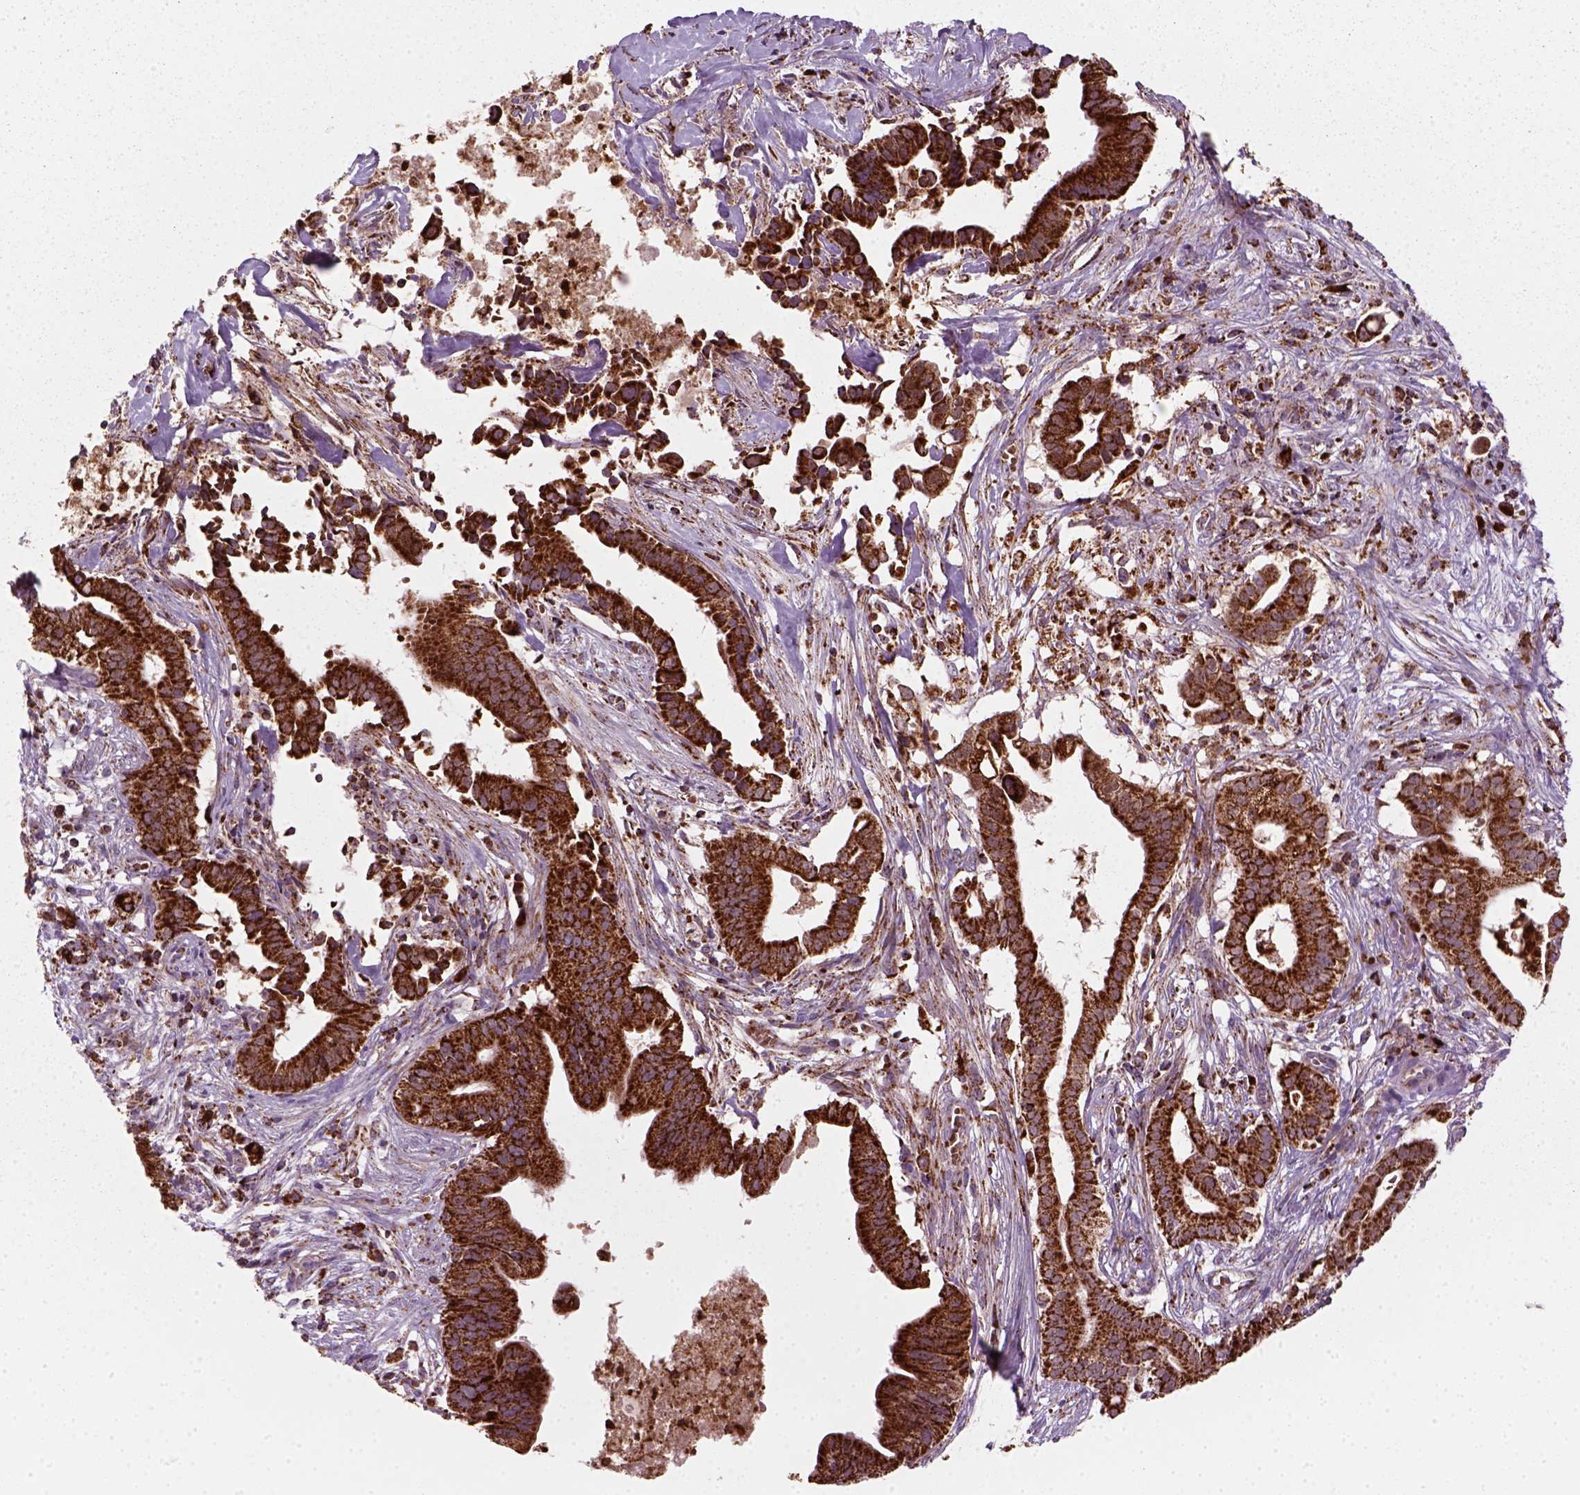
{"staining": {"intensity": "strong", "quantity": ">75%", "location": "cytoplasmic/membranous"}, "tissue": "pancreatic cancer", "cell_type": "Tumor cells", "image_type": "cancer", "snomed": [{"axis": "morphology", "description": "Adenocarcinoma, NOS"}, {"axis": "topography", "description": "Pancreas"}], "caption": "Pancreatic cancer was stained to show a protein in brown. There is high levels of strong cytoplasmic/membranous staining in approximately >75% of tumor cells.", "gene": "NUDT16L1", "patient": {"sex": "male", "age": 61}}